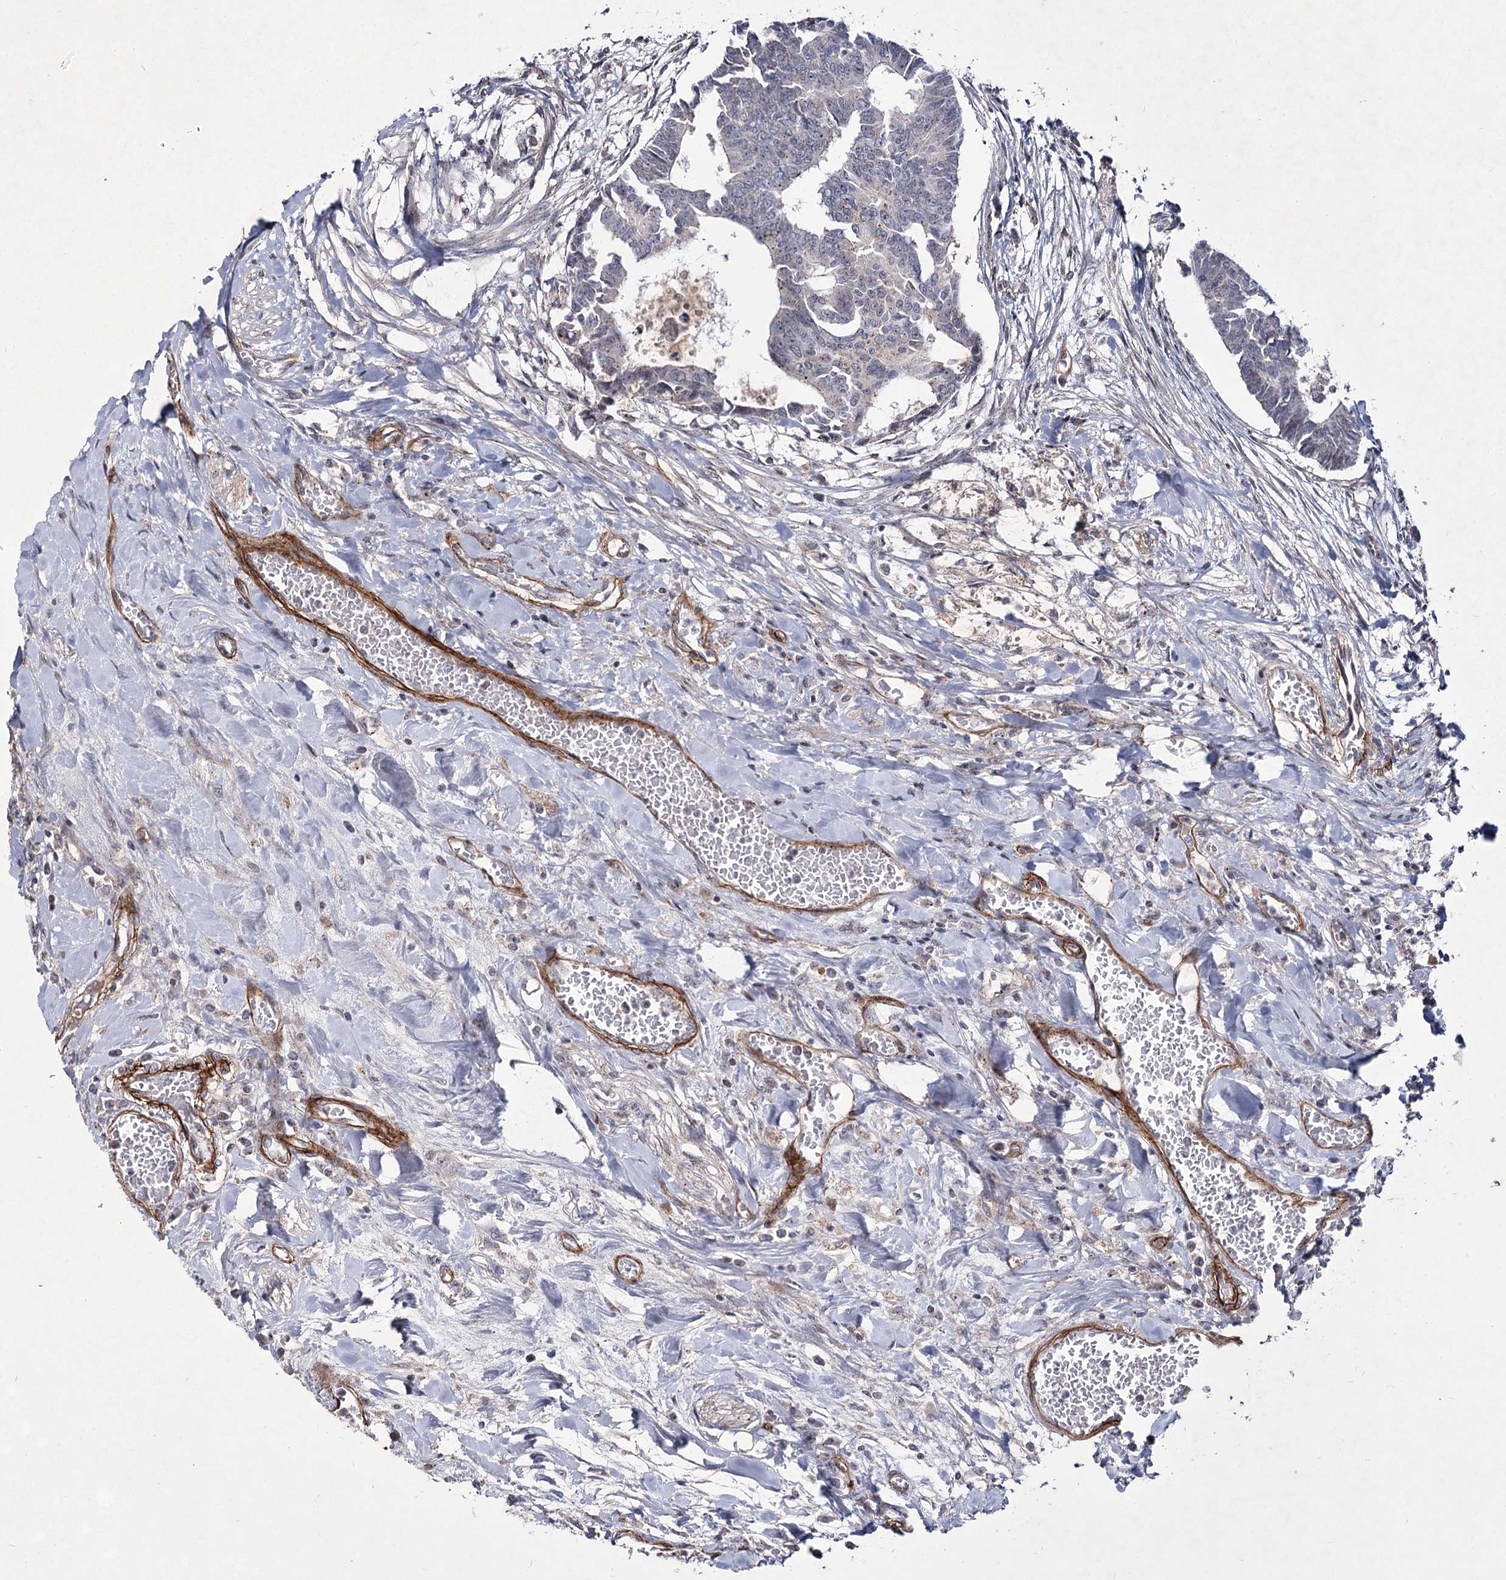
{"staining": {"intensity": "moderate", "quantity": "<25%", "location": "cytoplasmic/membranous"}, "tissue": "colorectal cancer", "cell_type": "Tumor cells", "image_type": "cancer", "snomed": [{"axis": "morphology", "description": "Adenocarcinoma, NOS"}, {"axis": "topography", "description": "Rectum"}], "caption": "Immunohistochemistry (IHC) micrograph of human colorectal adenocarcinoma stained for a protein (brown), which reveals low levels of moderate cytoplasmic/membranous staining in about <25% of tumor cells.", "gene": "ATL2", "patient": {"sex": "female", "age": 65}}